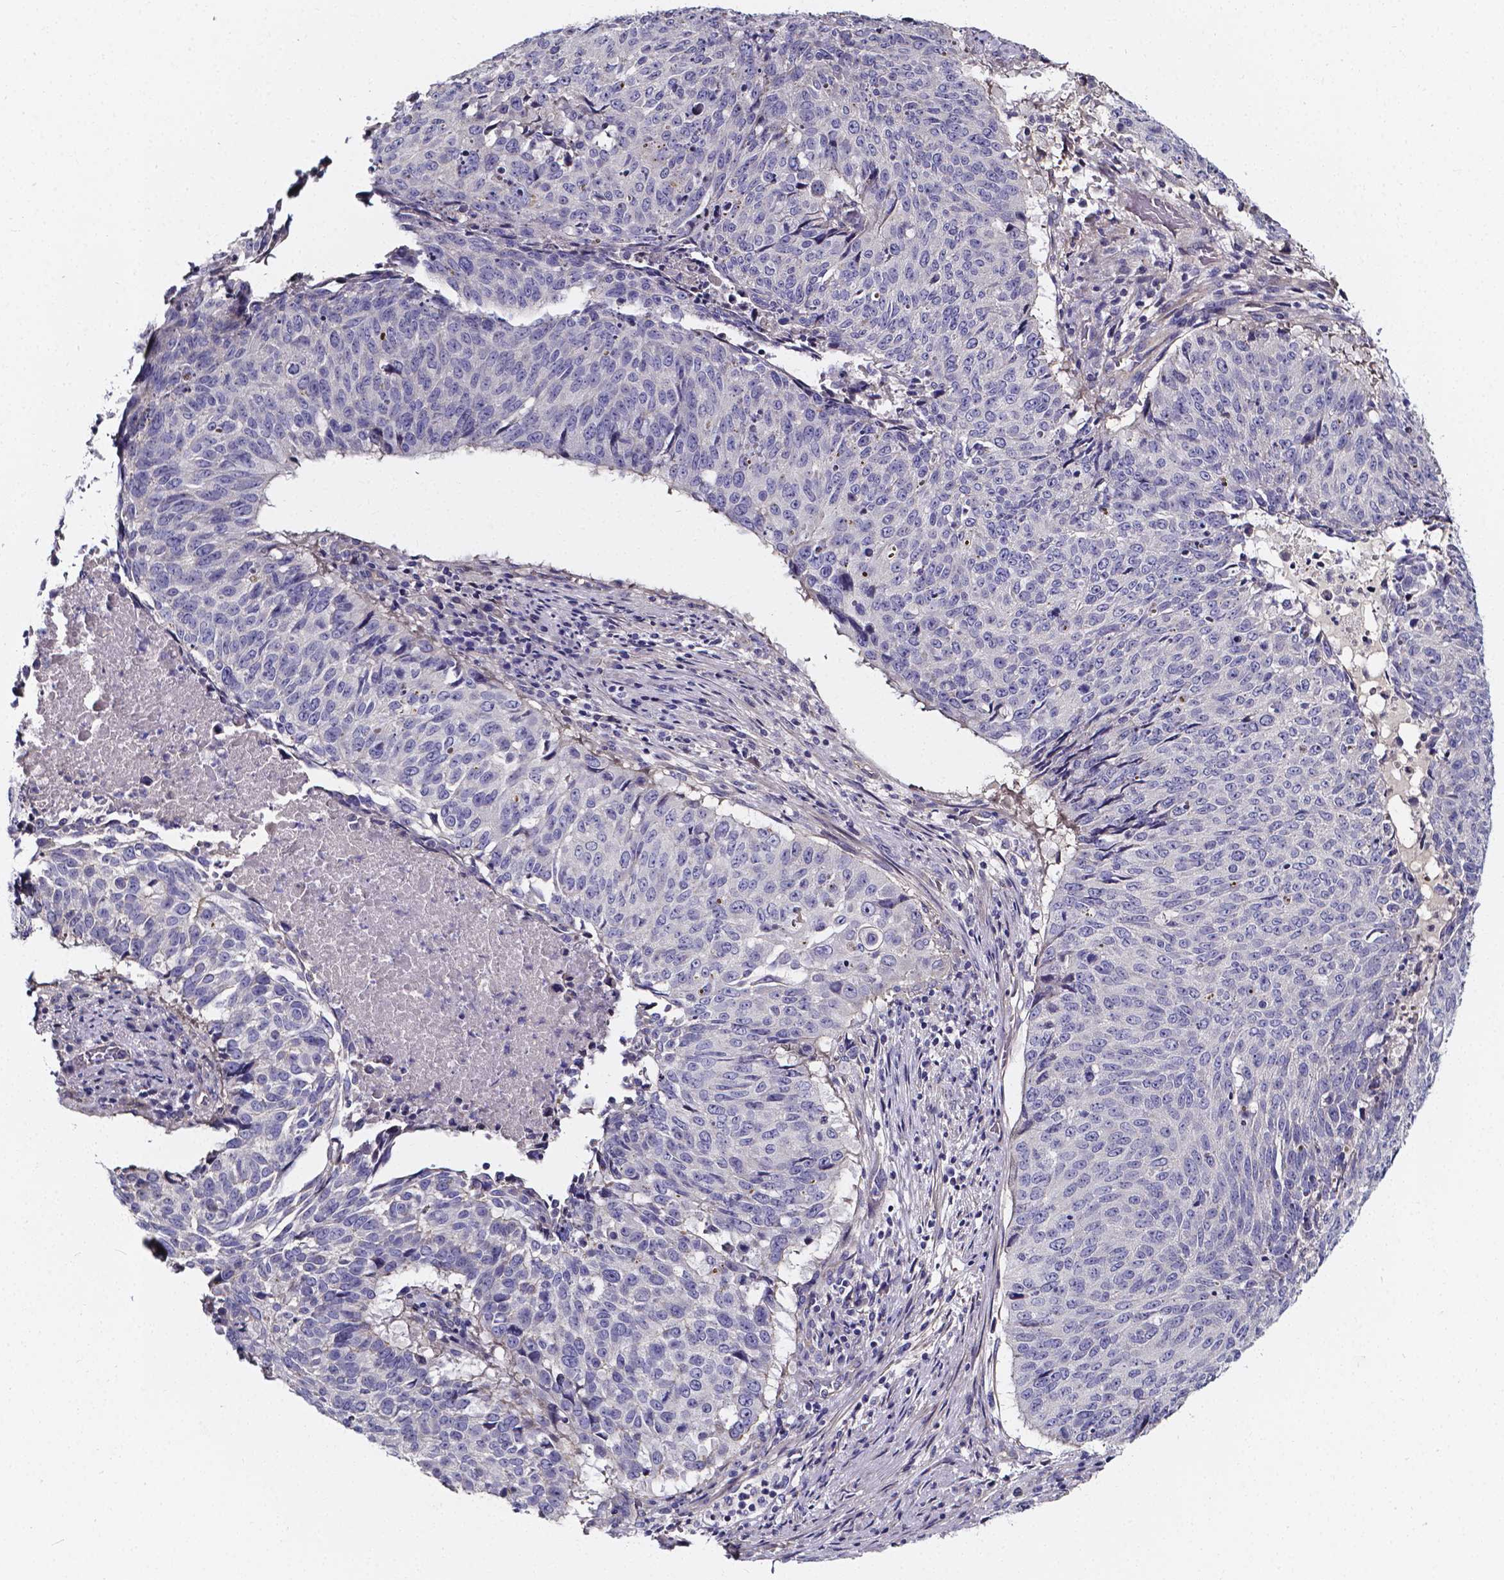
{"staining": {"intensity": "negative", "quantity": "none", "location": "none"}, "tissue": "lung cancer", "cell_type": "Tumor cells", "image_type": "cancer", "snomed": [{"axis": "morphology", "description": "Normal tissue, NOS"}, {"axis": "morphology", "description": "Squamous cell carcinoma, NOS"}, {"axis": "topography", "description": "Bronchus"}, {"axis": "topography", "description": "Lung"}], "caption": "Lung squamous cell carcinoma was stained to show a protein in brown. There is no significant positivity in tumor cells.", "gene": "CACNG8", "patient": {"sex": "male", "age": 64}}